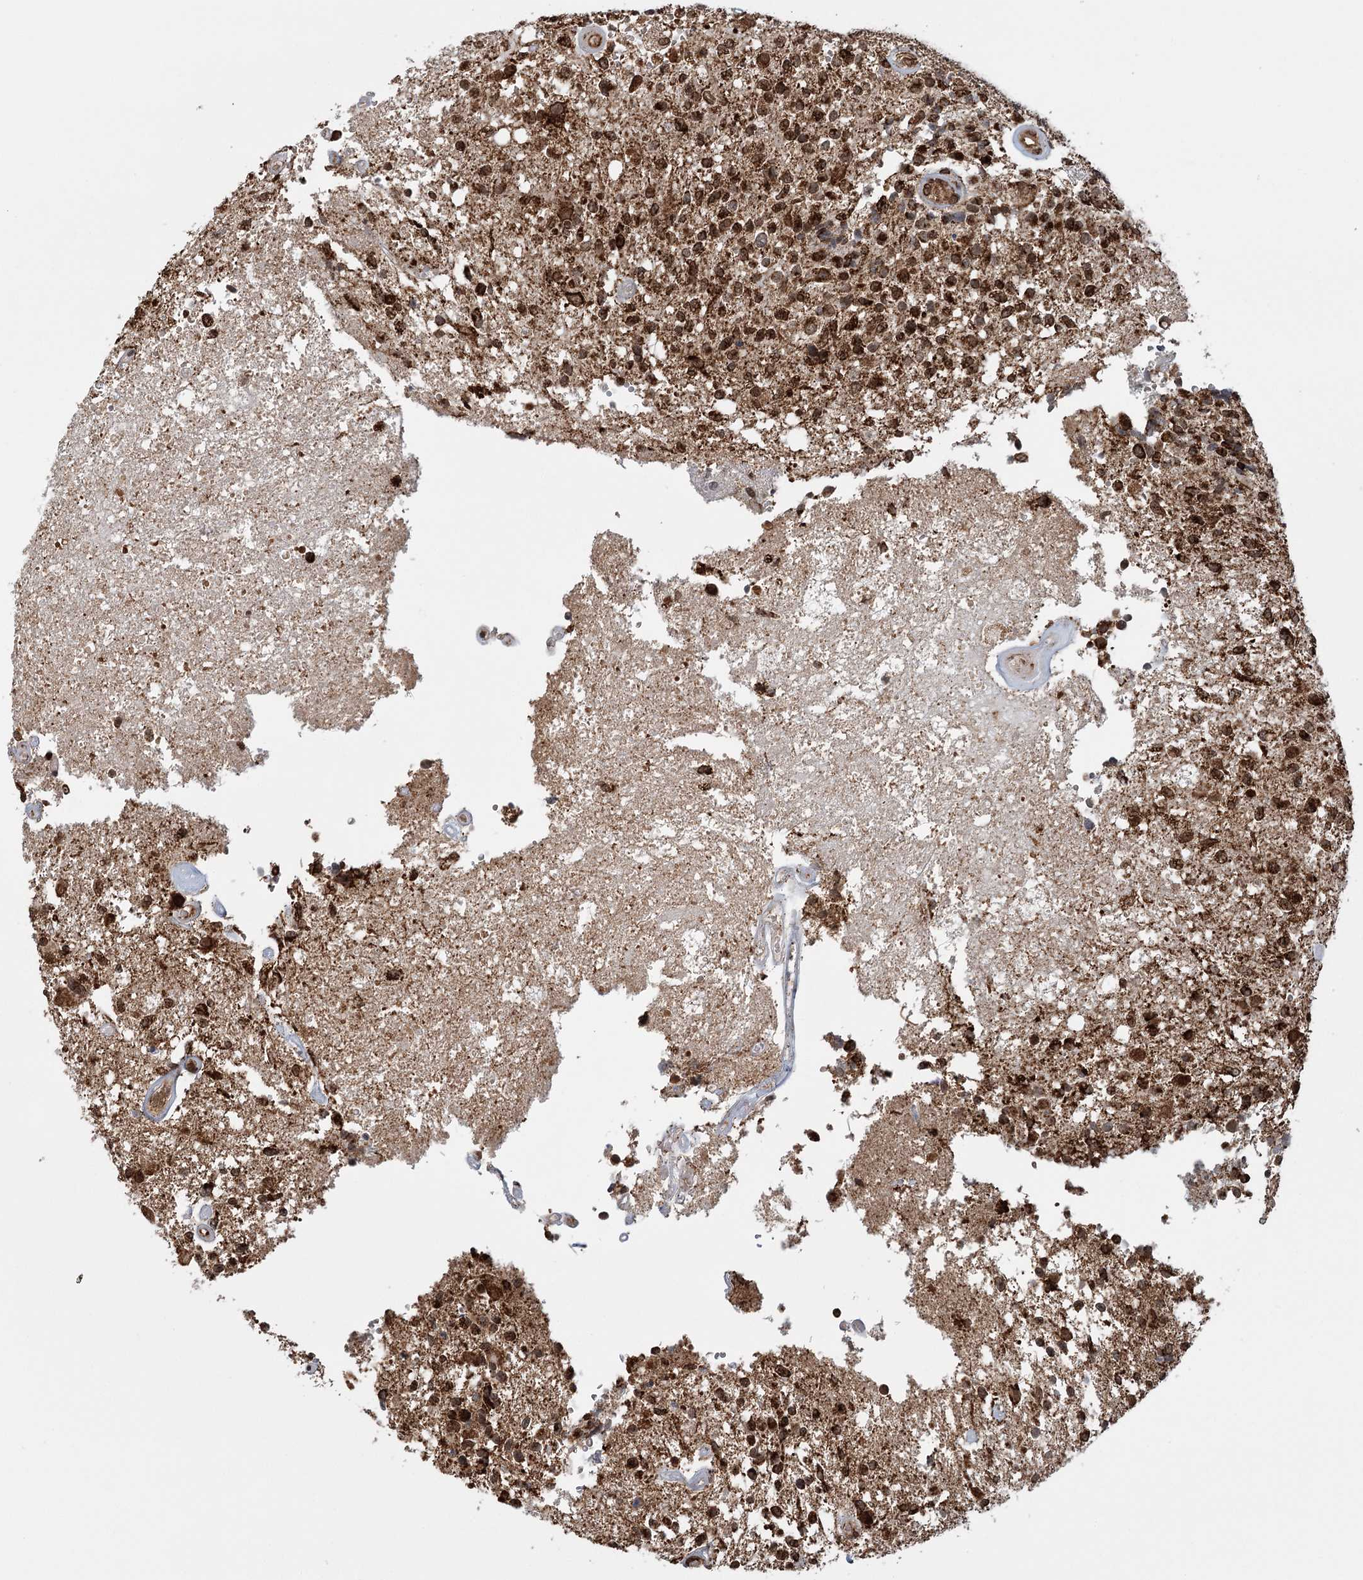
{"staining": {"intensity": "strong", "quantity": ">75%", "location": "cytoplasmic/membranous"}, "tissue": "glioma", "cell_type": "Tumor cells", "image_type": "cancer", "snomed": [{"axis": "morphology", "description": "Glioma, malignant, High grade"}, {"axis": "morphology", "description": "Glioblastoma, NOS"}, {"axis": "topography", "description": "Brain"}], "caption": "Immunohistochemical staining of glioma shows strong cytoplasmic/membranous protein expression in about >75% of tumor cells.", "gene": "BCKDHA", "patient": {"sex": "male", "age": 60}}